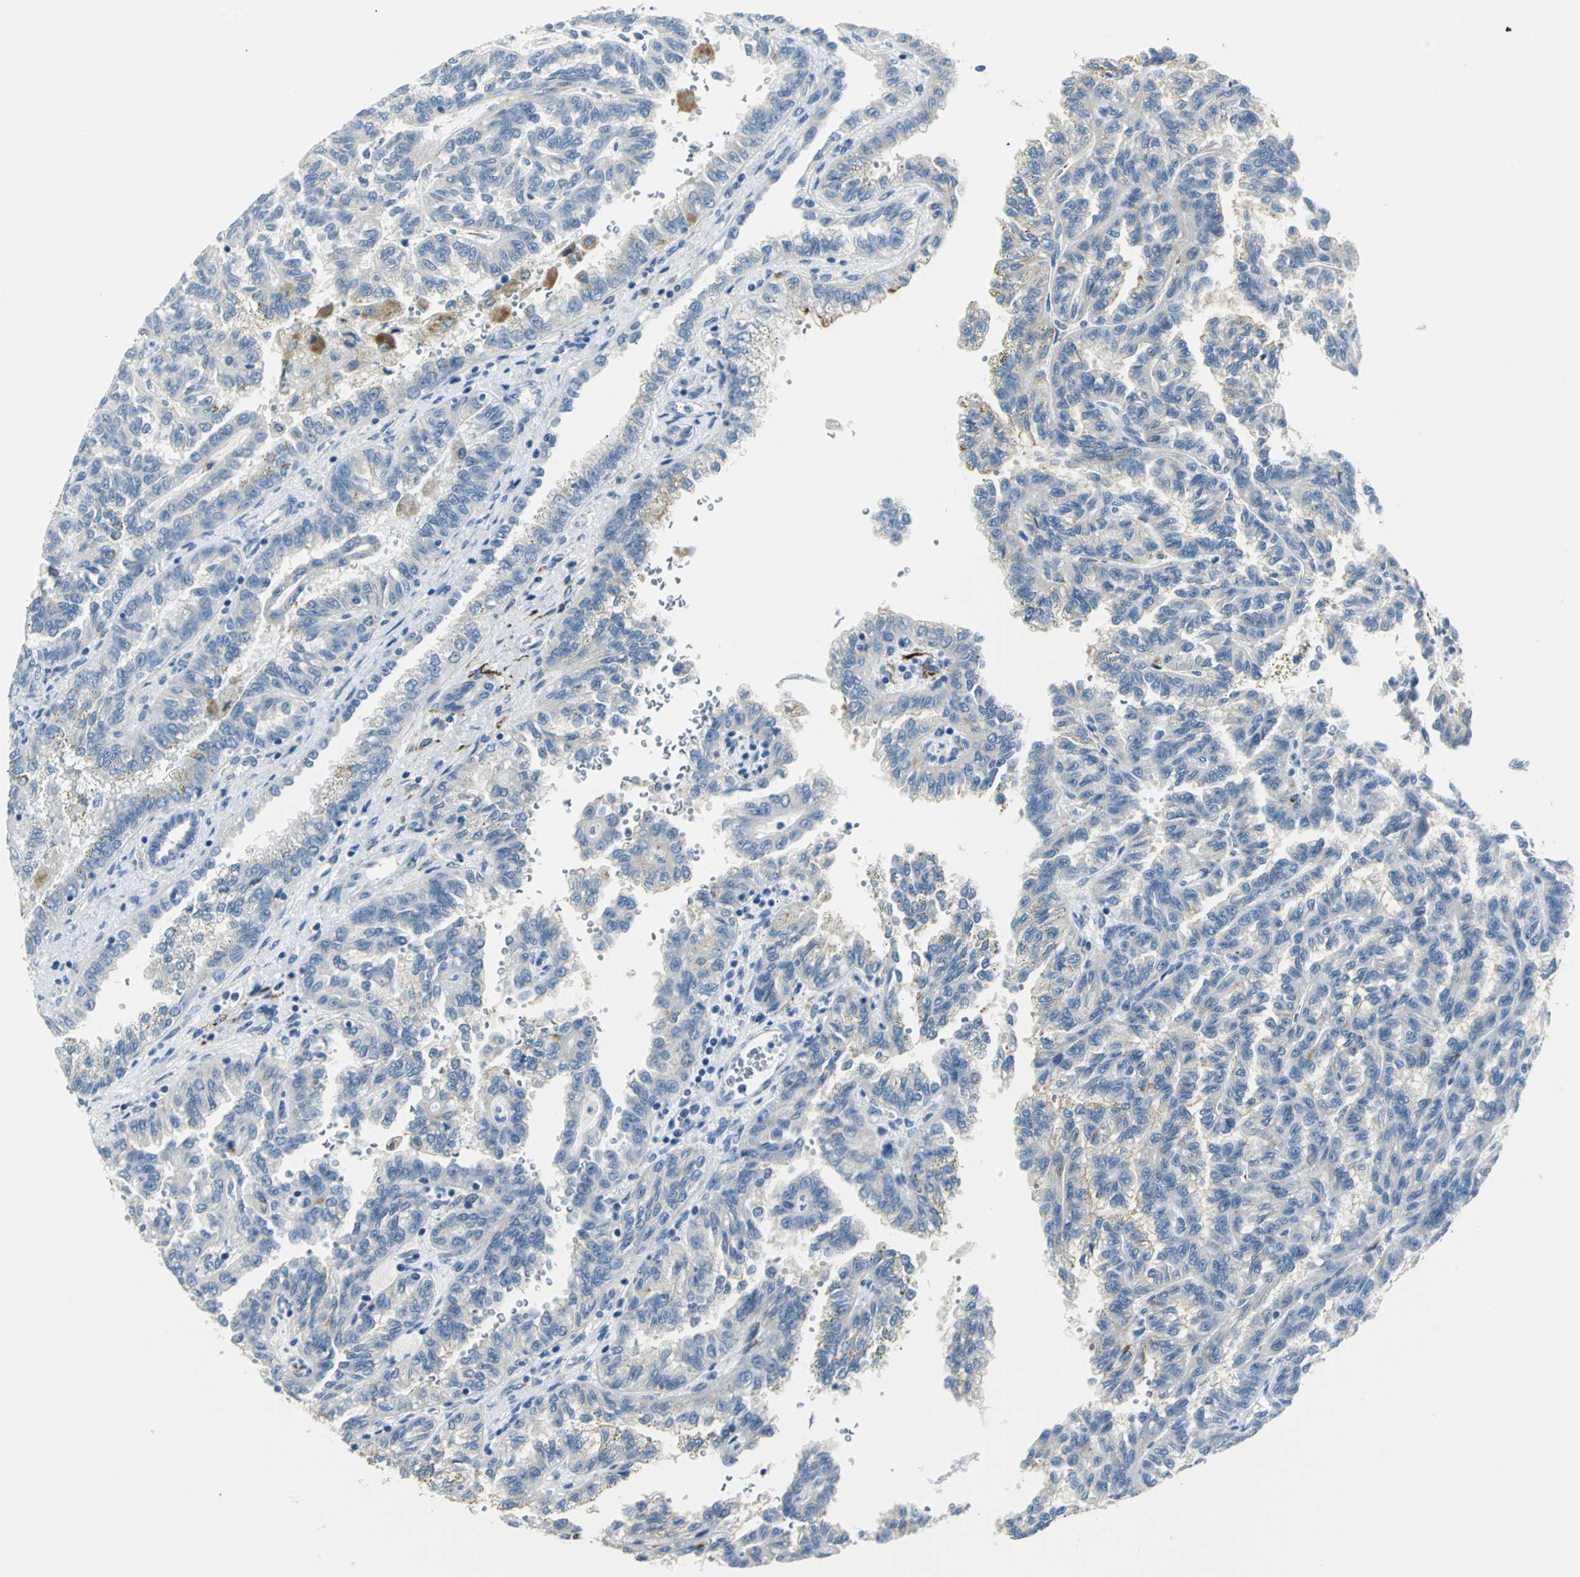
{"staining": {"intensity": "weak", "quantity": "25%-75%", "location": "cytoplasmic/membranous"}, "tissue": "renal cancer", "cell_type": "Tumor cells", "image_type": "cancer", "snomed": [{"axis": "morphology", "description": "Inflammation, NOS"}, {"axis": "morphology", "description": "Adenocarcinoma, NOS"}, {"axis": "topography", "description": "Kidney"}], "caption": "Weak cytoplasmic/membranous positivity is seen in about 25%-75% of tumor cells in renal cancer (adenocarcinoma). Immunohistochemistry stains the protein of interest in brown and the nuclei are stained blue.", "gene": "B3GNT2", "patient": {"sex": "male", "age": 68}}